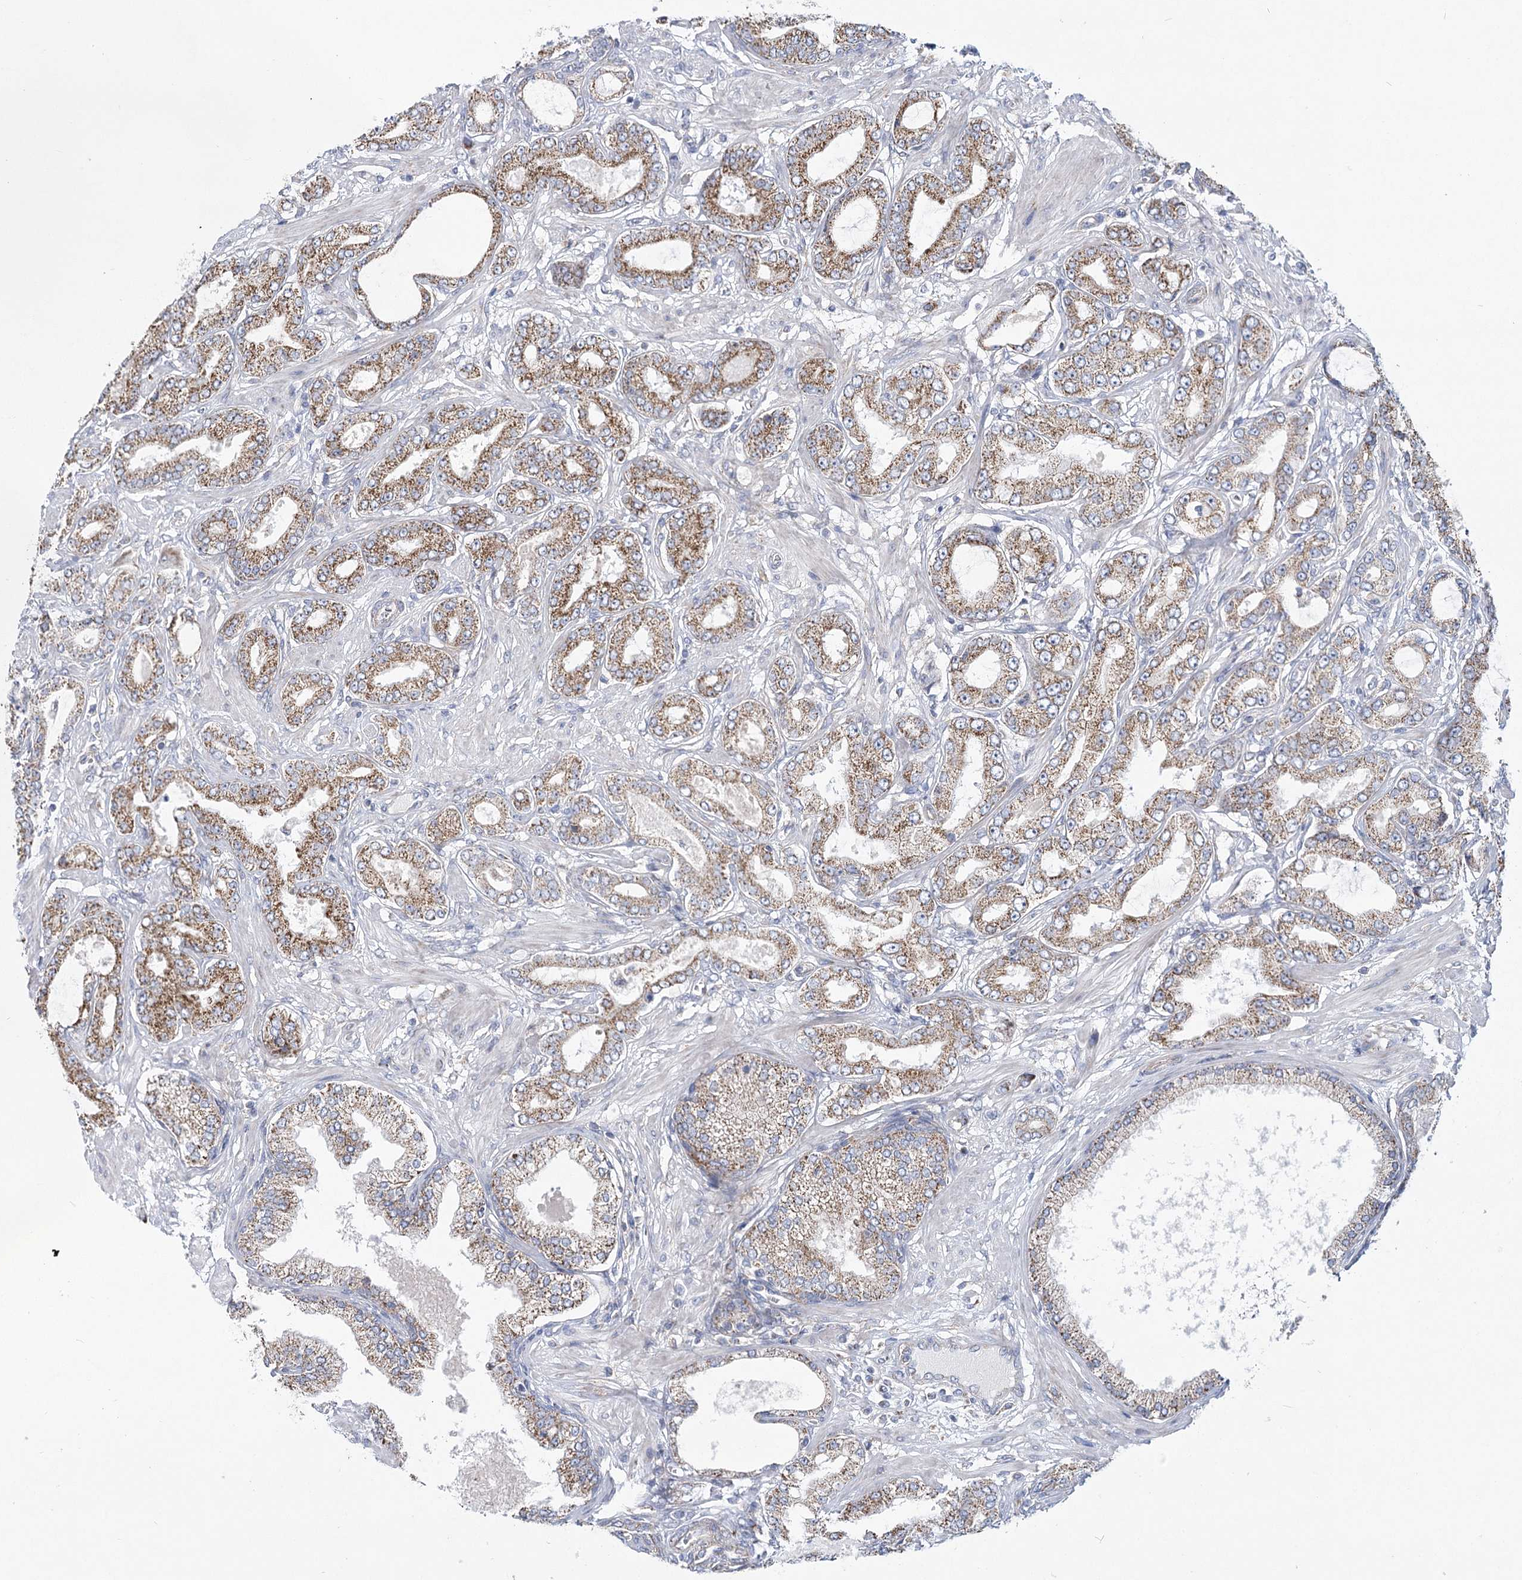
{"staining": {"intensity": "moderate", "quantity": ">75%", "location": "cytoplasmic/membranous"}, "tissue": "prostate cancer", "cell_type": "Tumor cells", "image_type": "cancer", "snomed": [{"axis": "morphology", "description": "Adenocarcinoma, Low grade"}, {"axis": "topography", "description": "Prostate"}], "caption": "High-magnification brightfield microscopy of prostate low-grade adenocarcinoma stained with DAB (3,3'-diaminobenzidine) (brown) and counterstained with hematoxylin (blue). tumor cells exhibit moderate cytoplasmic/membranous expression is identified in about>75% of cells. Immunohistochemistry stains the protein of interest in brown and the nuclei are stained blue.", "gene": "SNX7", "patient": {"sex": "male", "age": 63}}